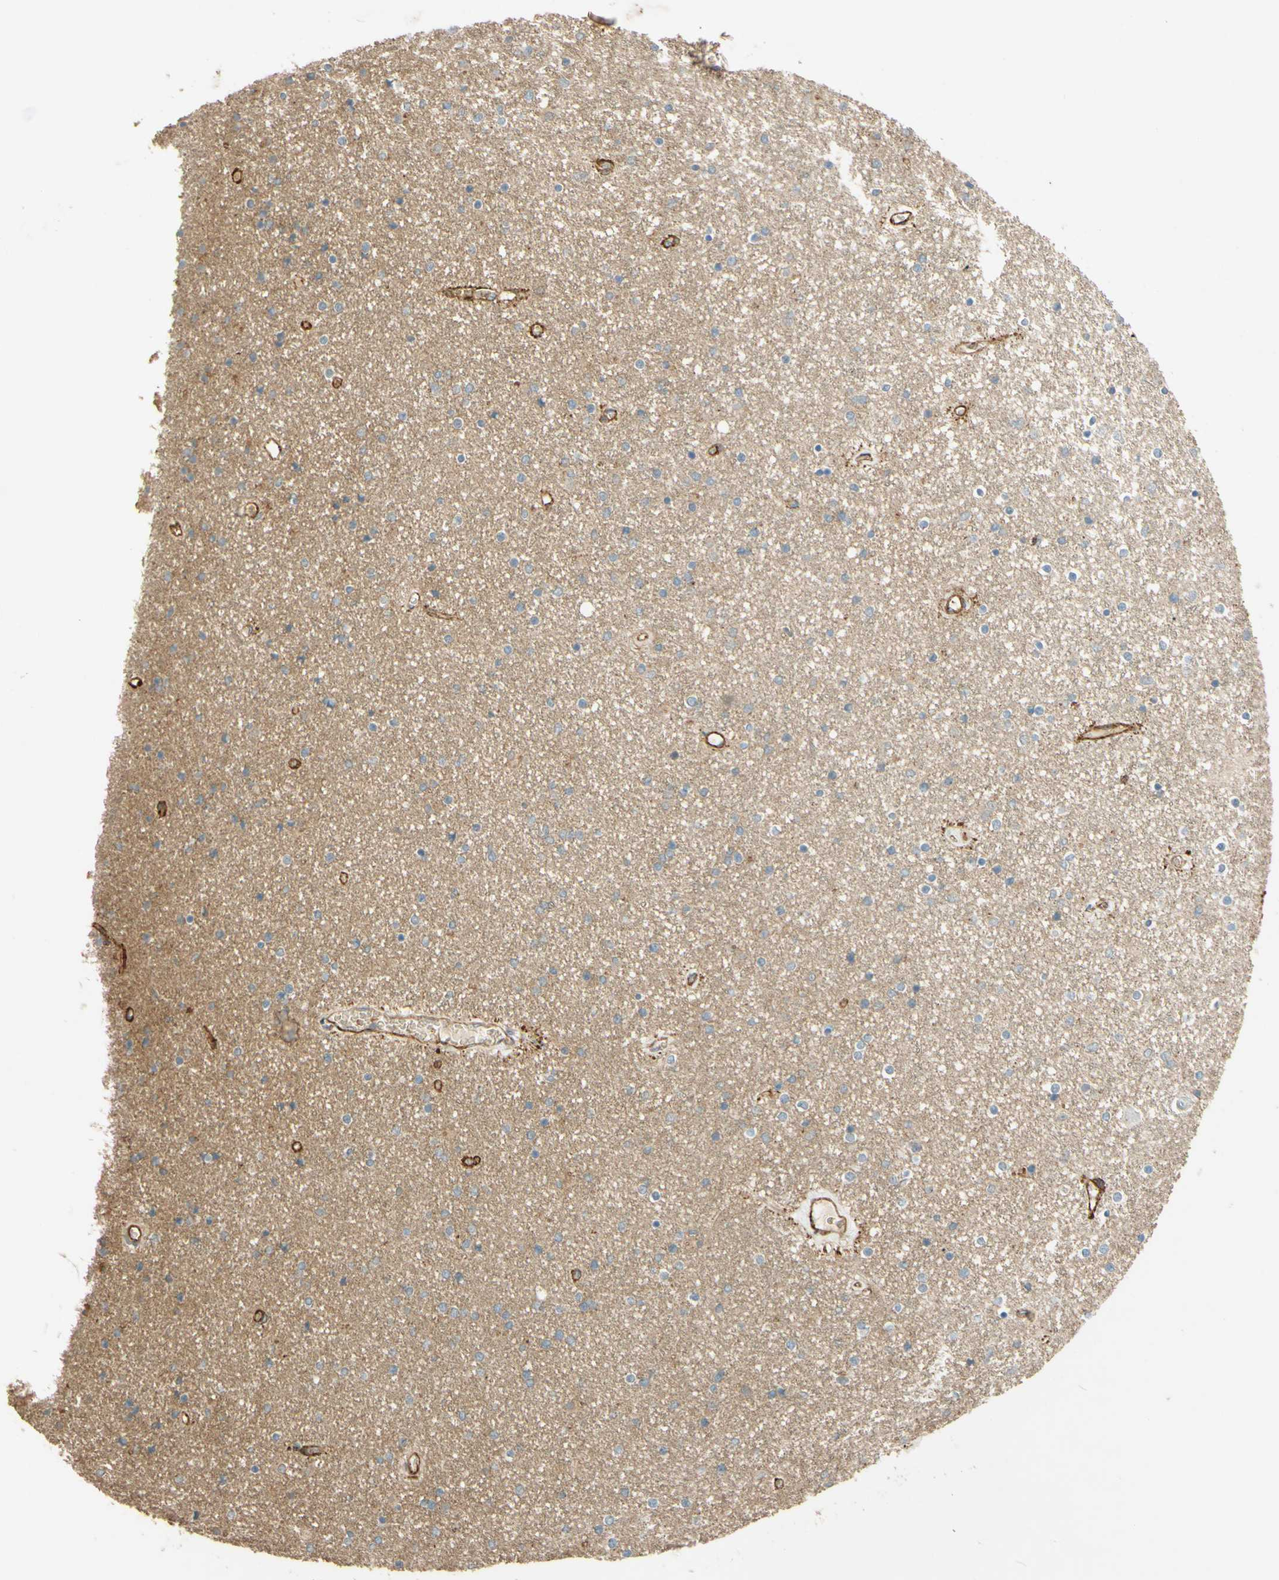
{"staining": {"intensity": "moderate", "quantity": "<25%", "location": "cytoplasmic/membranous"}, "tissue": "caudate", "cell_type": "Glial cells", "image_type": "normal", "snomed": [{"axis": "morphology", "description": "Normal tissue, NOS"}, {"axis": "topography", "description": "Lateral ventricle wall"}], "caption": "Moderate cytoplasmic/membranous positivity for a protein is identified in approximately <25% of glial cells of normal caudate using immunohistochemistry (IHC).", "gene": "ADAM17", "patient": {"sex": "female", "age": 54}}